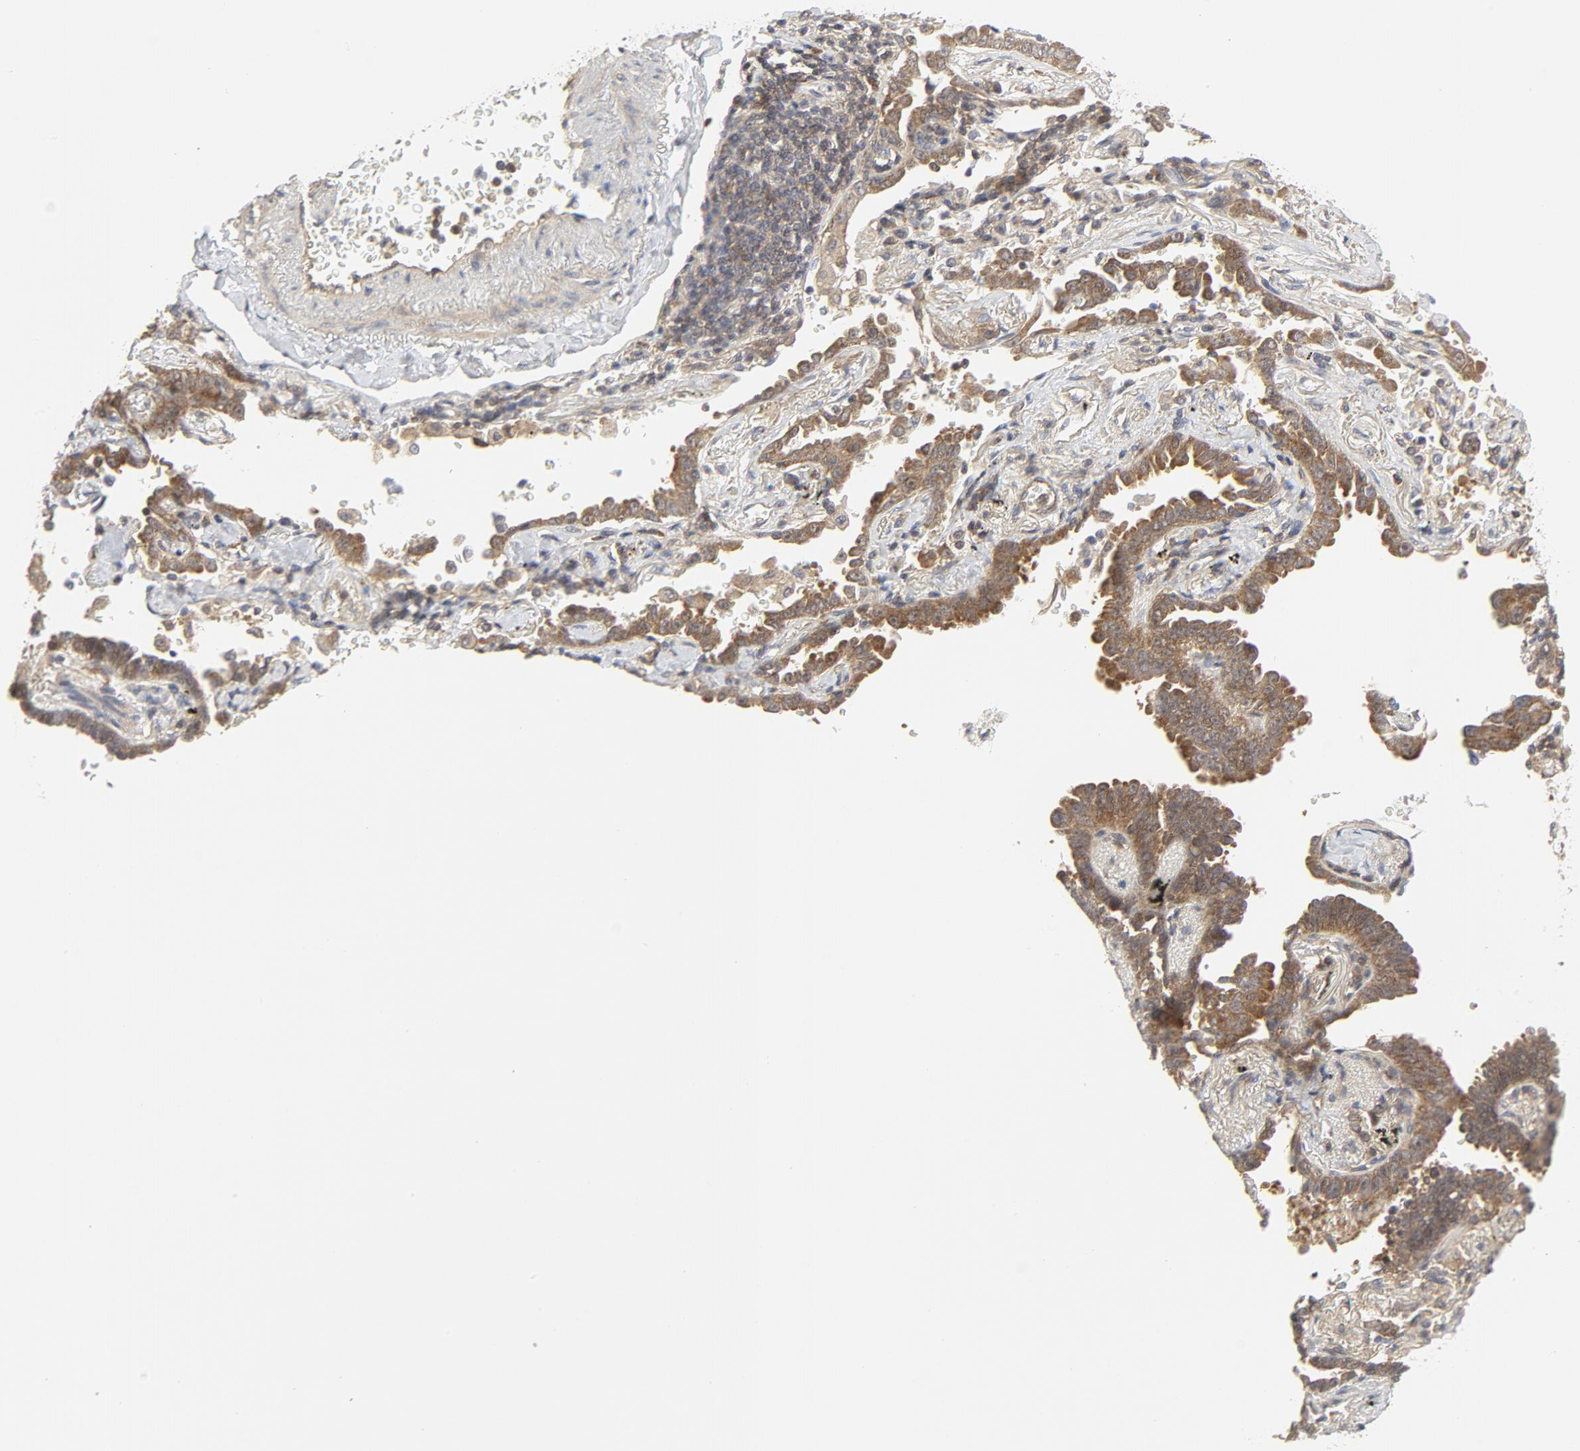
{"staining": {"intensity": "moderate", "quantity": ">75%", "location": "cytoplasmic/membranous"}, "tissue": "lung cancer", "cell_type": "Tumor cells", "image_type": "cancer", "snomed": [{"axis": "morphology", "description": "Adenocarcinoma, NOS"}, {"axis": "topography", "description": "Lung"}], "caption": "Immunohistochemical staining of lung adenocarcinoma exhibits medium levels of moderate cytoplasmic/membranous expression in about >75% of tumor cells. (DAB (3,3'-diaminobenzidine) = brown stain, brightfield microscopy at high magnification).", "gene": "MAP2K7", "patient": {"sex": "female", "age": 64}}